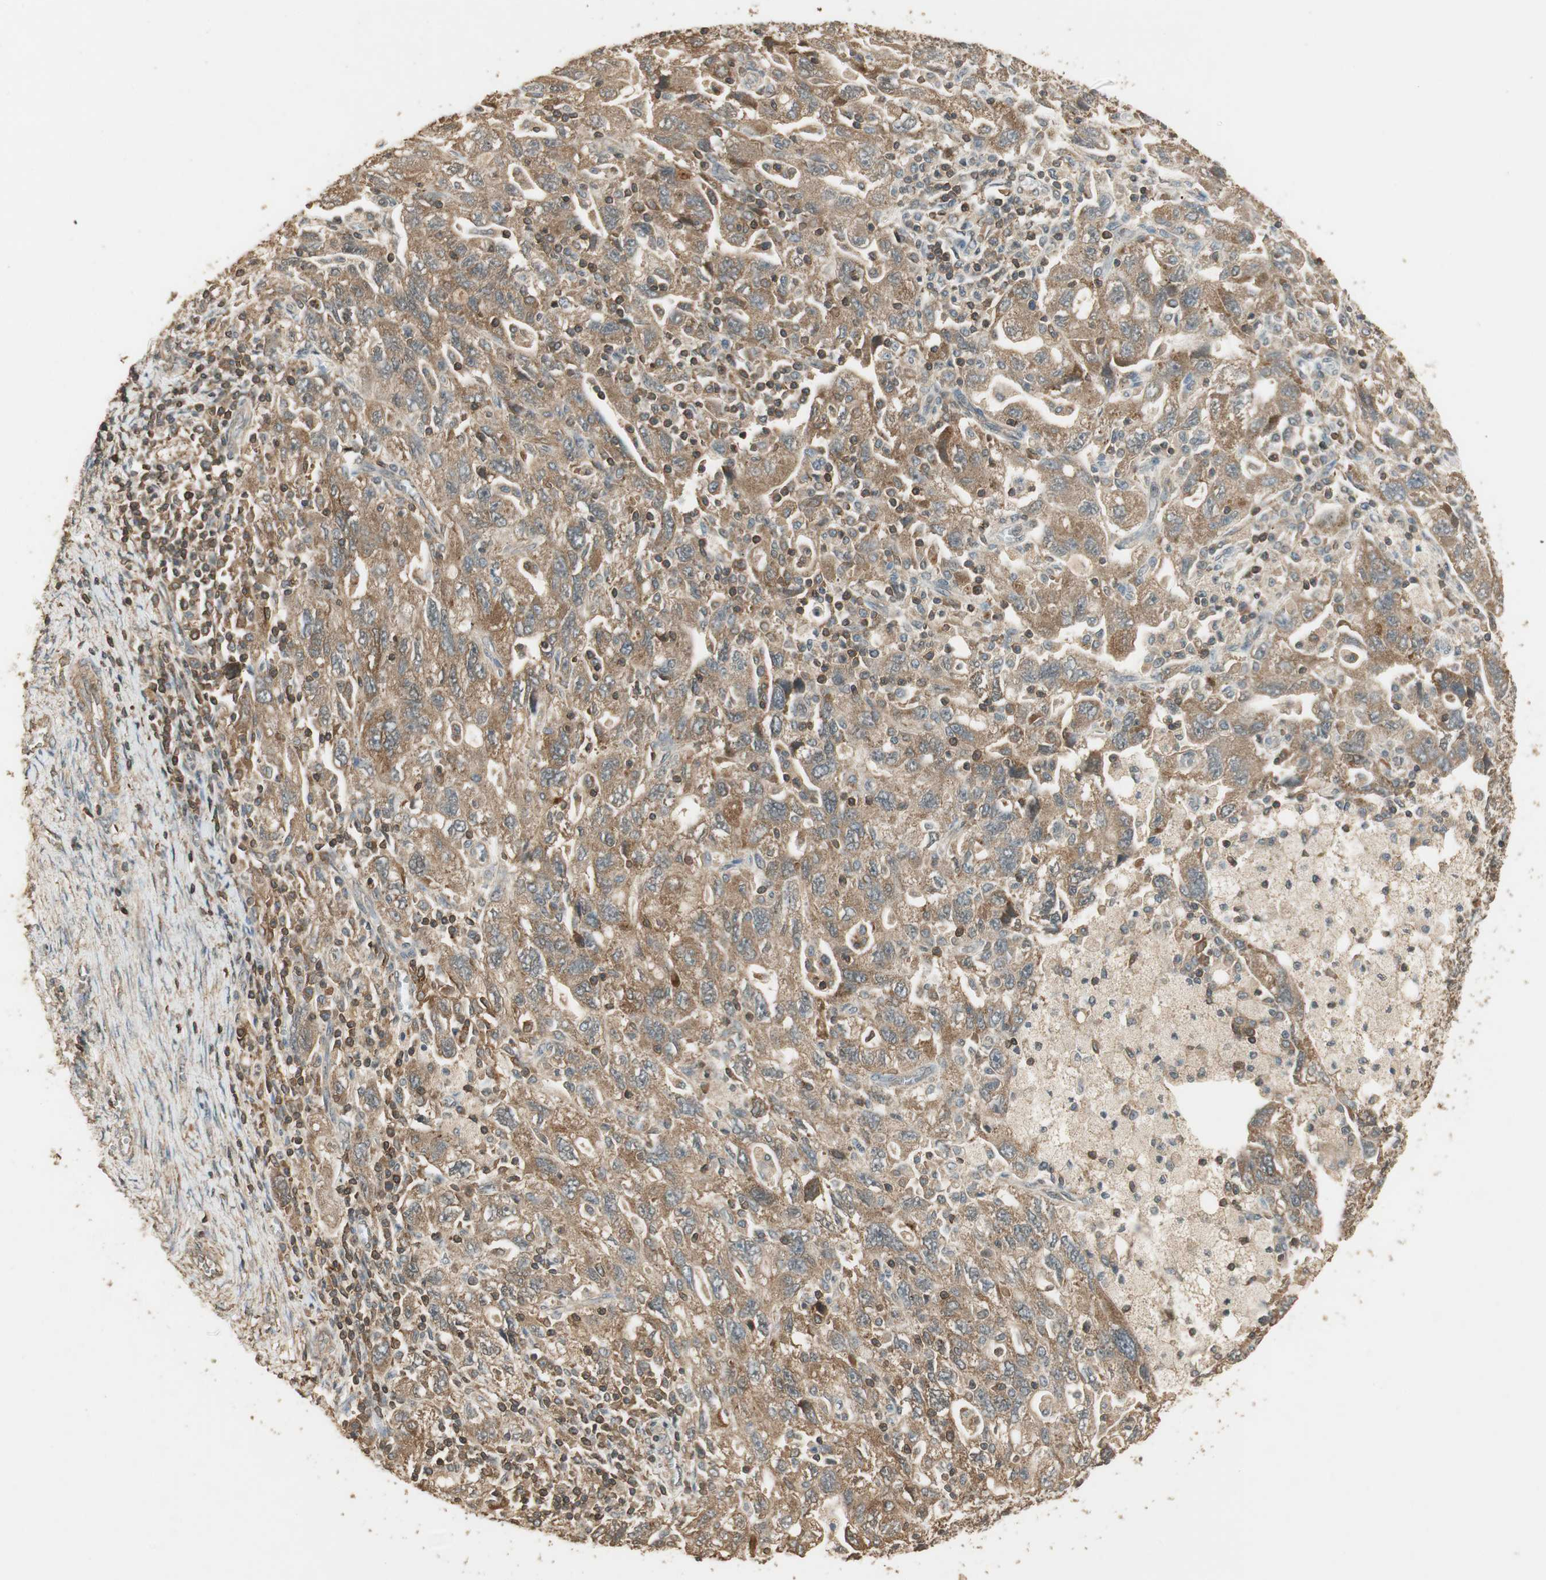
{"staining": {"intensity": "moderate", "quantity": ">75%", "location": "cytoplasmic/membranous"}, "tissue": "ovarian cancer", "cell_type": "Tumor cells", "image_type": "cancer", "snomed": [{"axis": "morphology", "description": "Carcinoma, NOS"}, {"axis": "morphology", "description": "Cystadenocarcinoma, serous, NOS"}, {"axis": "topography", "description": "Ovary"}], "caption": "A high-resolution photomicrograph shows immunohistochemistry (IHC) staining of ovarian cancer (serous cystadenocarcinoma), which exhibits moderate cytoplasmic/membranous expression in about >75% of tumor cells.", "gene": "USP2", "patient": {"sex": "female", "age": 69}}